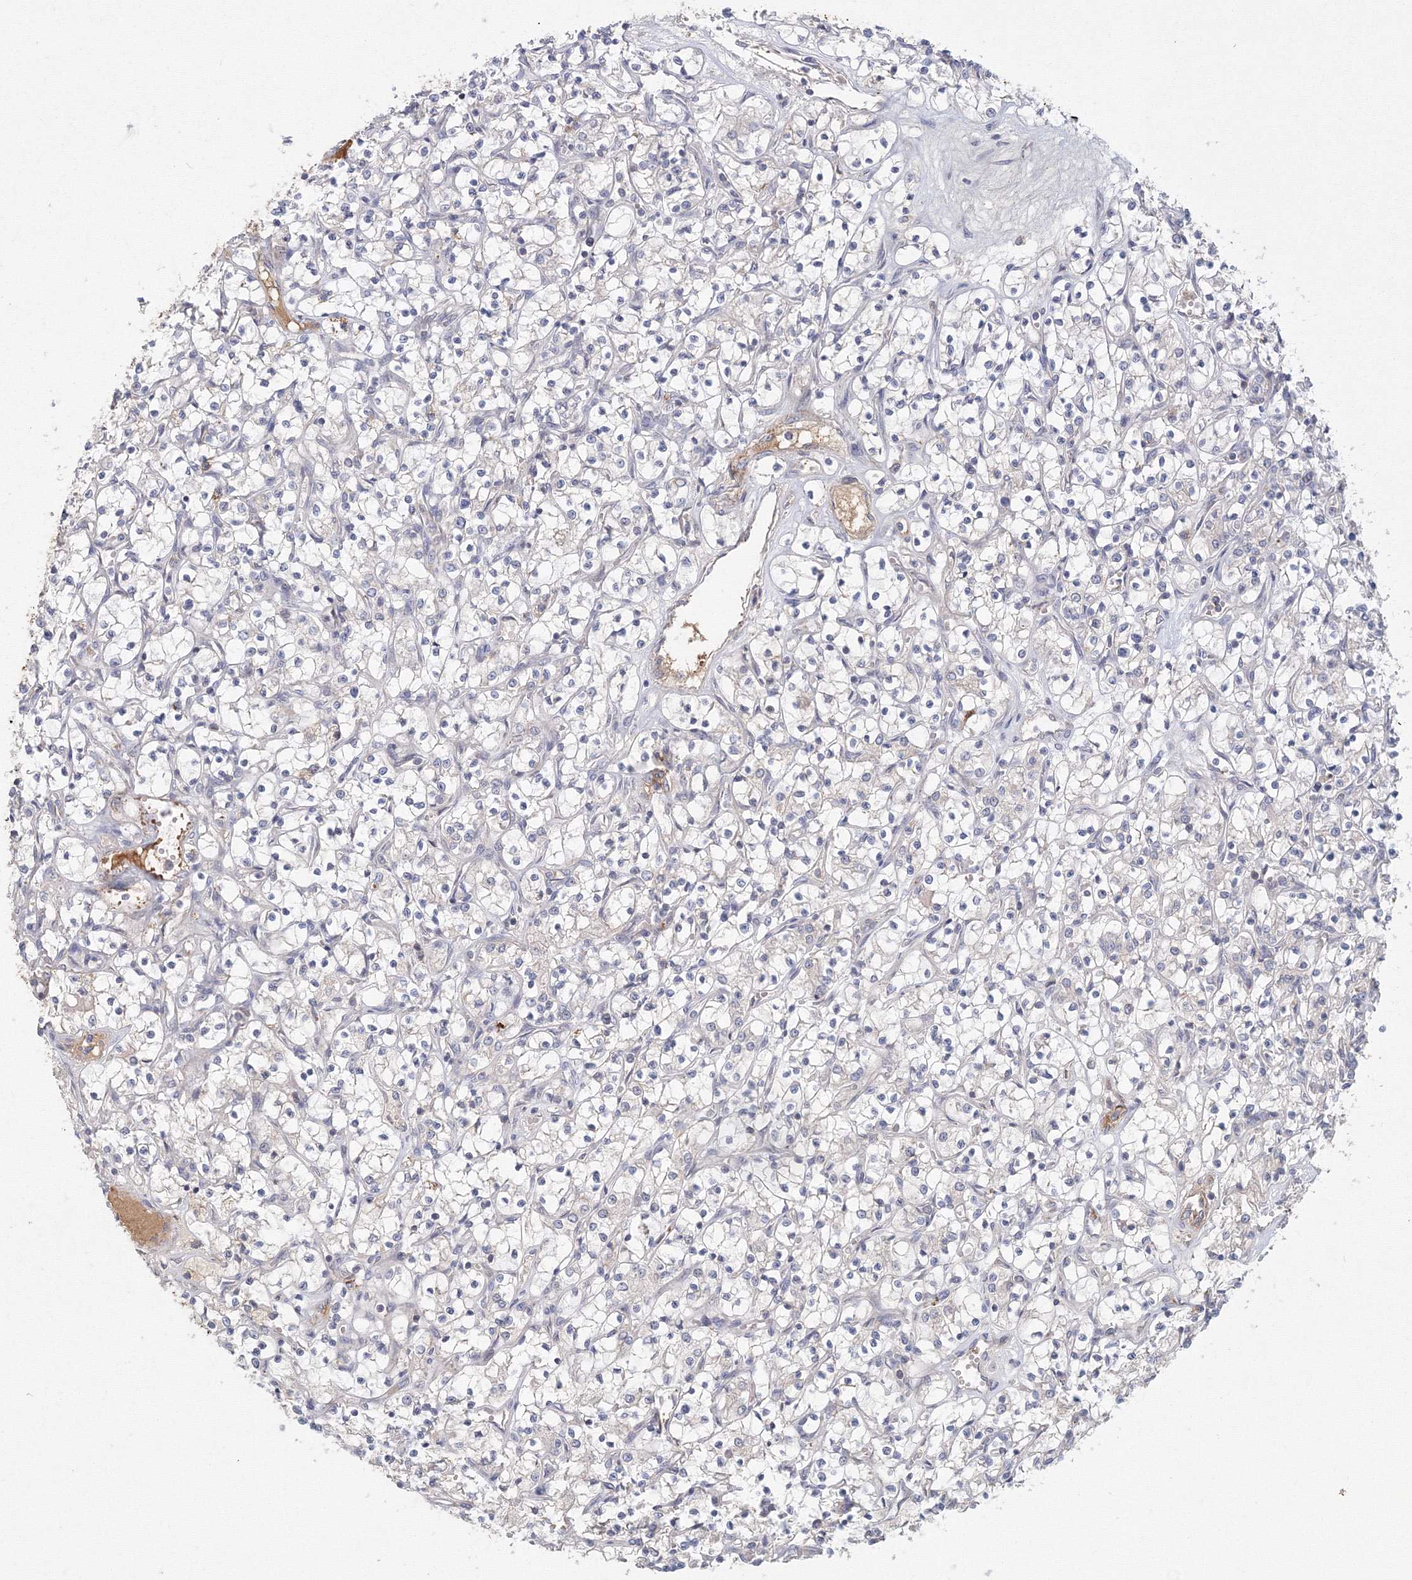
{"staining": {"intensity": "negative", "quantity": "none", "location": "none"}, "tissue": "renal cancer", "cell_type": "Tumor cells", "image_type": "cancer", "snomed": [{"axis": "morphology", "description": "Adenocarcinoma, NOS"}, {"axis": "topography", "description": "Kidney"}], "caption": "Immunohistochemistry (IHC) micrograph of human renal adenocarcinoma stained for a protein (brown), which demonstrates no expression in tumor cells. Nuclei are stained in blue.", "gene": "GRPEL1", "patient": {"sex": "female", "age": 69}}